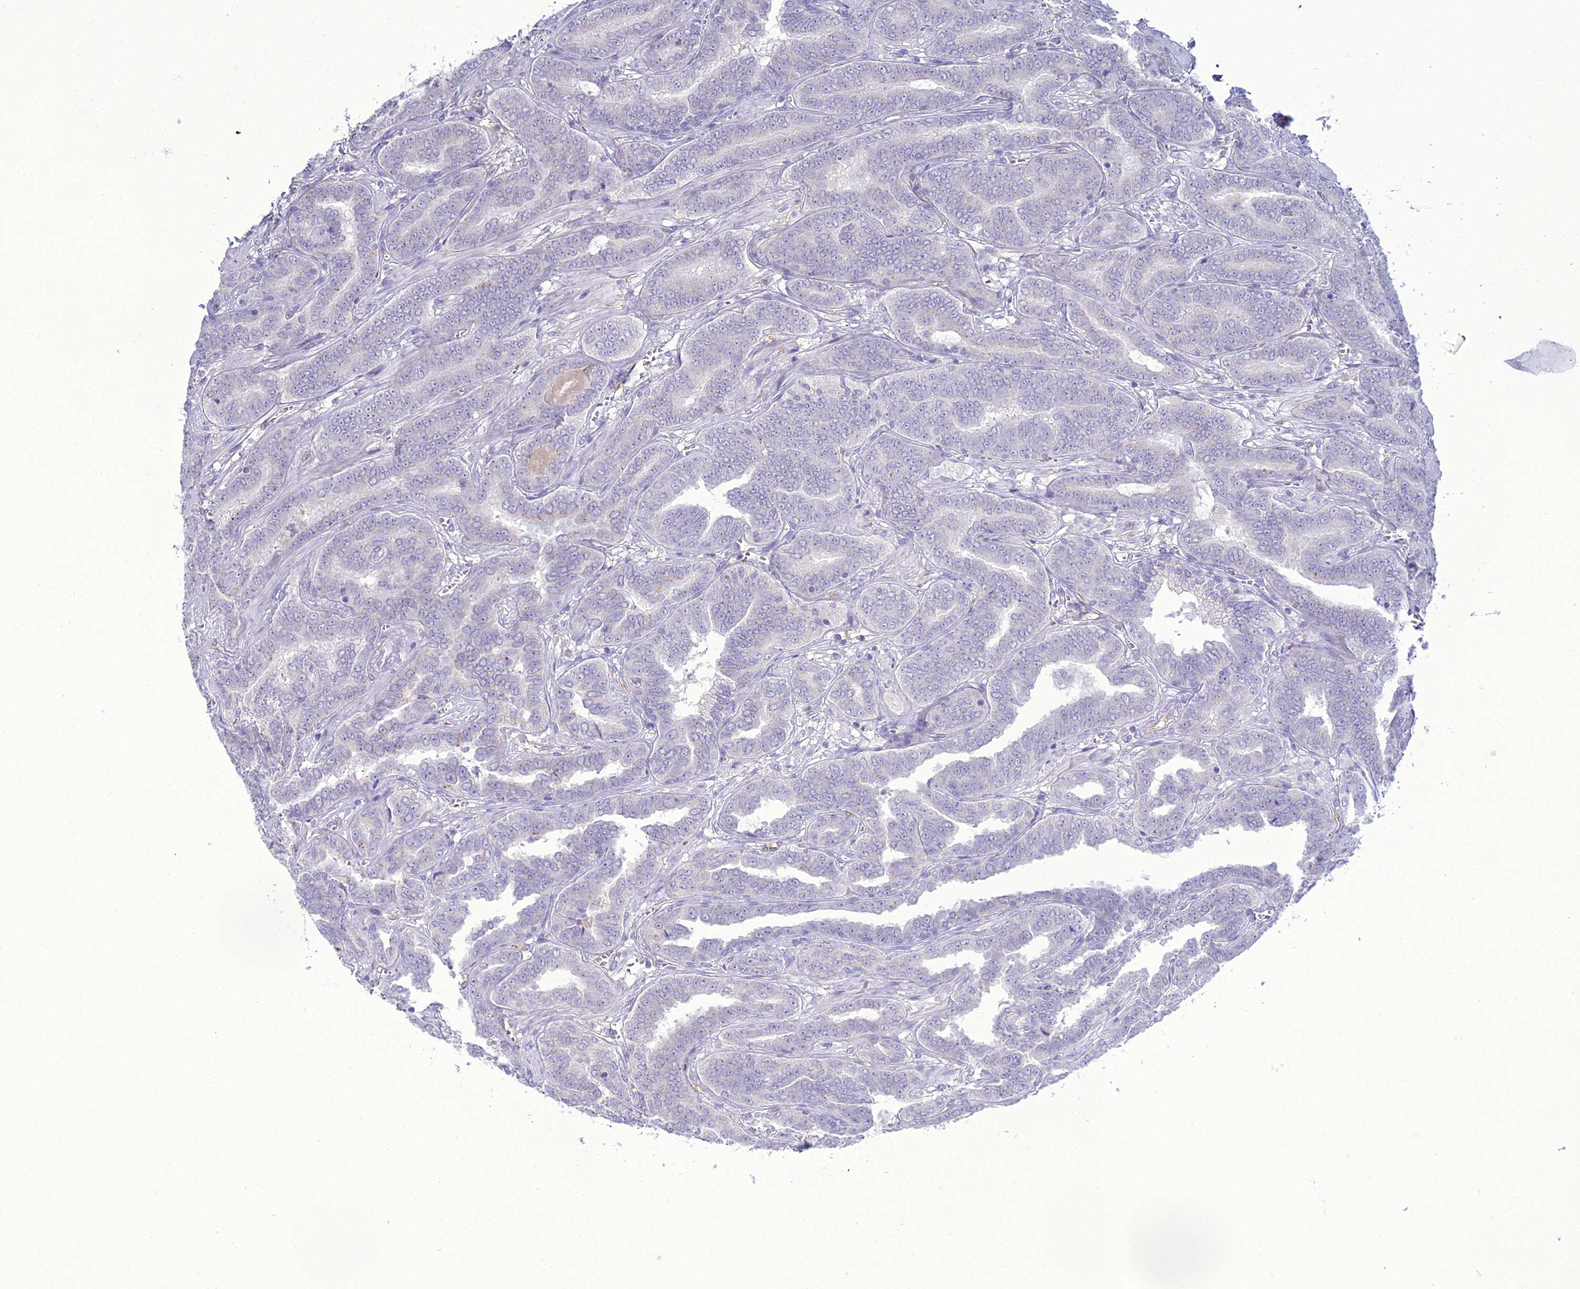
{"staining": {"intensity": "negative", "quantity": "none", "location": "none"}, "tissue": "prostate cancer", "cell_type": "Tumor cells", "image_type": "cancer", "snomed": [{"axis": "morphology", "description": "Adenocarcinoma, High grade"}, {"axis": "topography", "description": "Prostate"}], "caption": "Prostate cancer (adenocarcinoma (high-grade)) was stained to show a protein in brown. There is no significant positivity in tumor cells.", "gene": "ACE", "patient": {"sex": "male", "age": 67}}